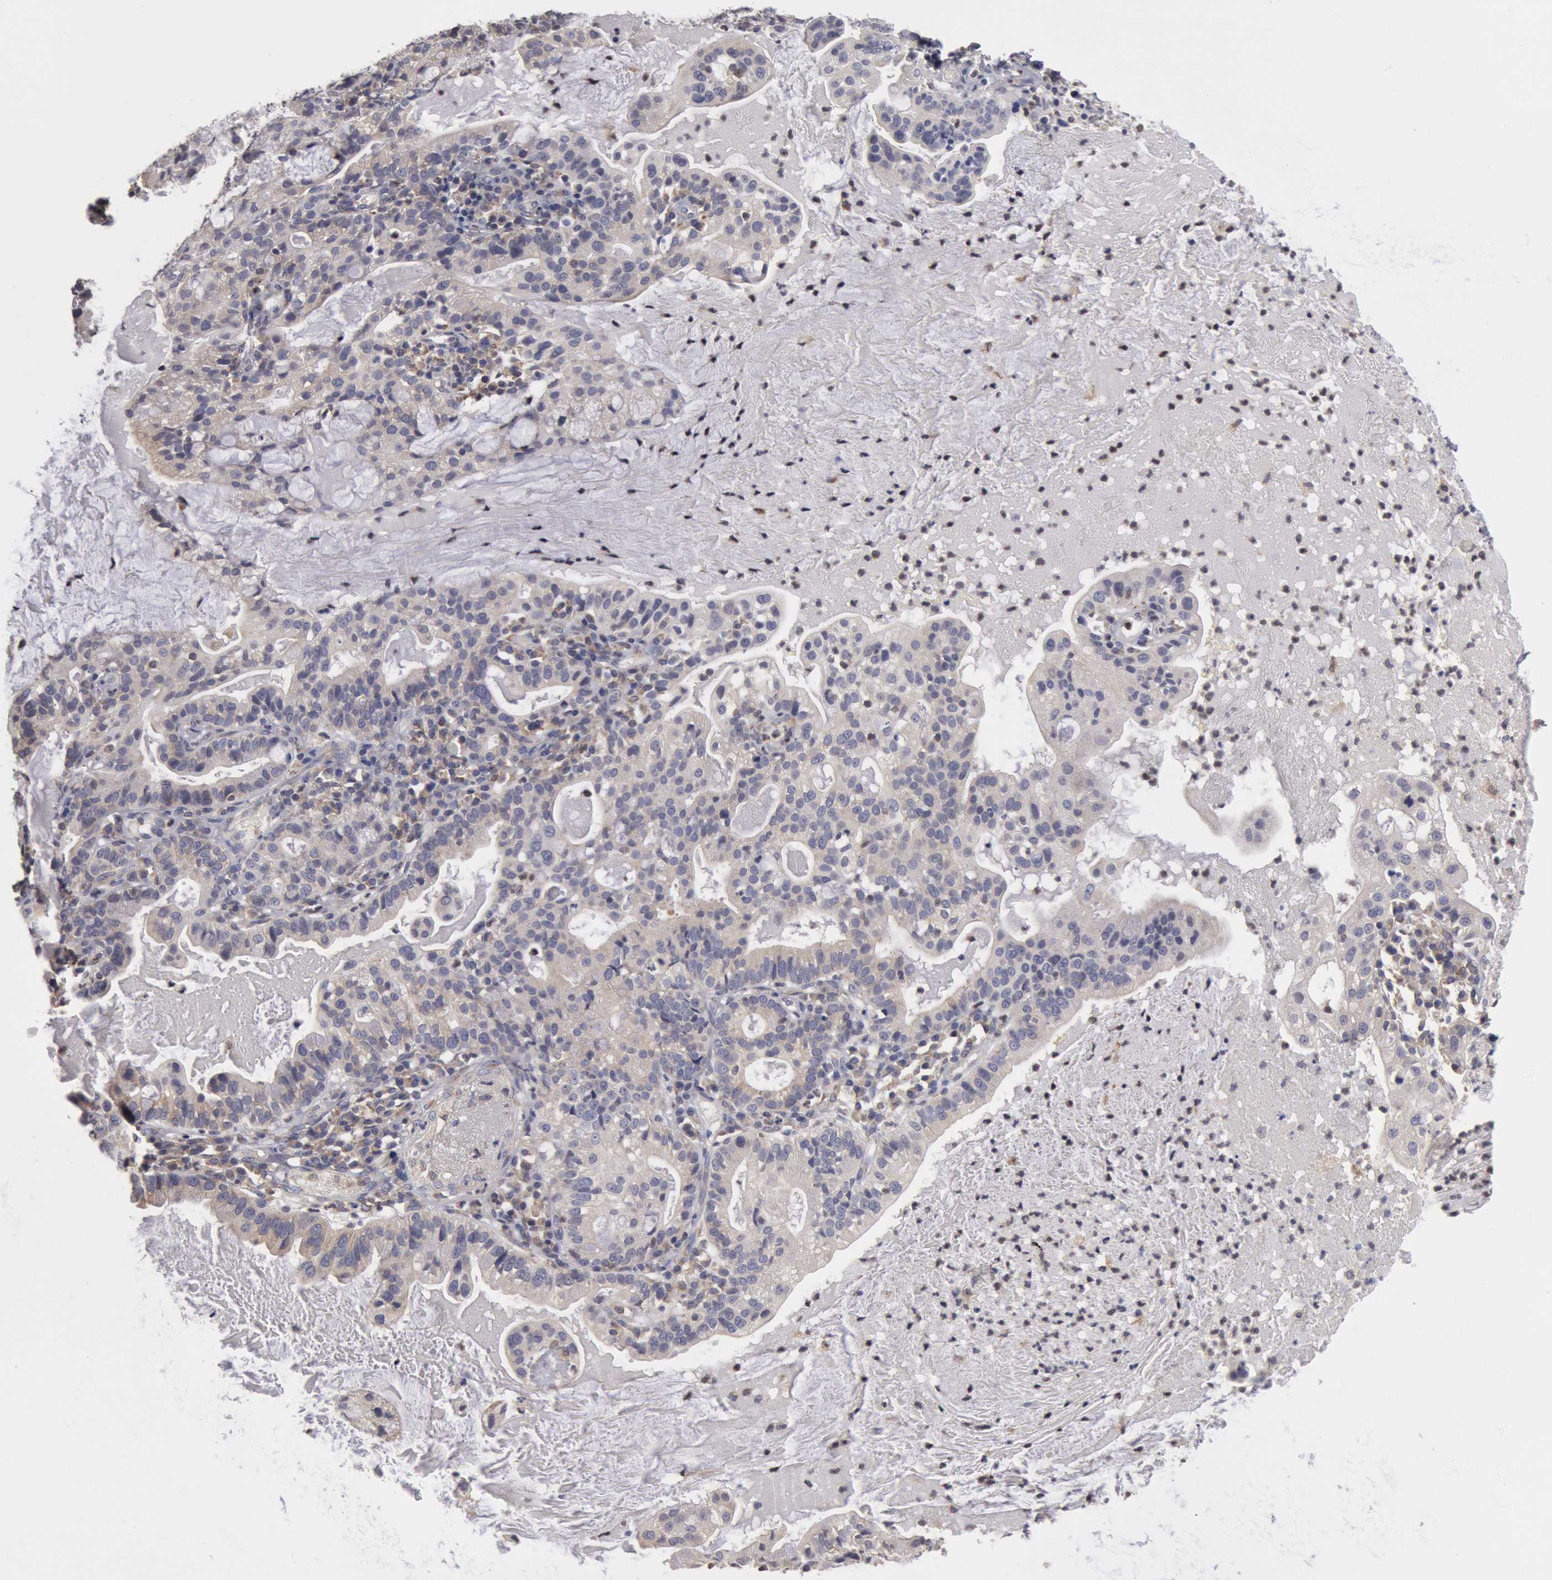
{"staining": {"intensity": "negative", "quantity": "none", "location": "none"}, "tissue": "cervical cancer", "cell_type": "Tumor cells", "image_type": "cancer", "snomed": [{"axis": "morphology", "description": "Adenocarcinoma, NOS"}, {"axis": "topography", "description": "Cervix"}], "caption": "Tumor cells show no significant expression in cervical cancer (adenocarcinoma). Nuclei are stained in blue.", "gene": "OSBPL8", "patient": {"sex": "female", "age": 41}}